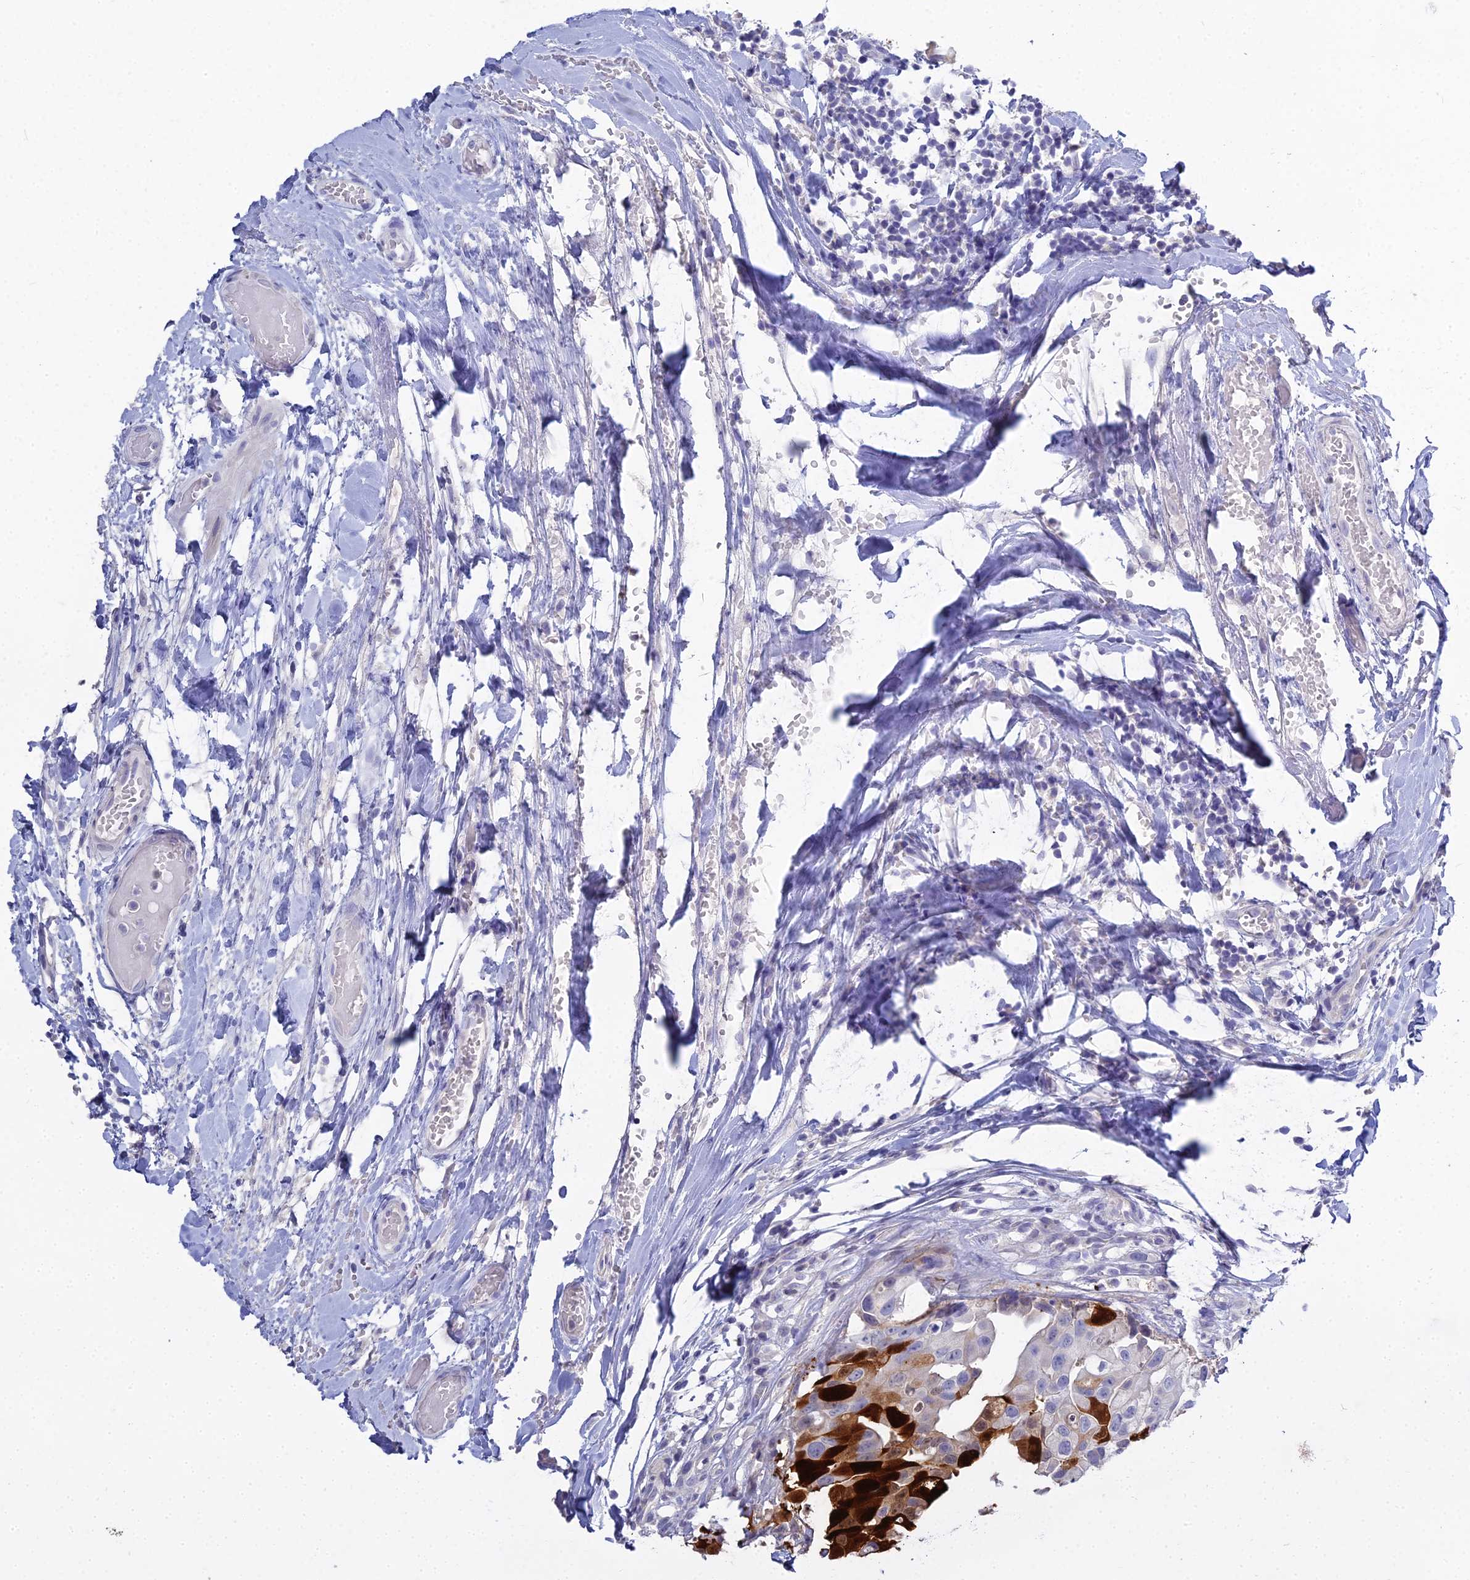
{"staining": {"intensity": "strong", "quantity": "25%-75%", "location": "cytoplasmic/membranous,nuclear"}, "tissue": "head and neck cancer", "cell_type": "Tumor cells", "image_type": "cancer", "snomed": [{"axis": "morphology", "description": "Adenocarcinoma, NOS"}, {"axis": "morphology", "description": "Adenocarcinoma, metastatic, NOS"}, {"axis": "topography", "description": "Head-Neck"}], "caption": "The micrograph displays immunohistochemical staining of metastatic adenocarcinoma (head and neck). There is strong cytoplasmic/membranous and nuclear staining is present in about 25%-75% of tumor cells. (DAB IHC with brightfield microscopy, high magnification).", "gene": "S100A7", "patient": {"sex": "male", "age": 75}}